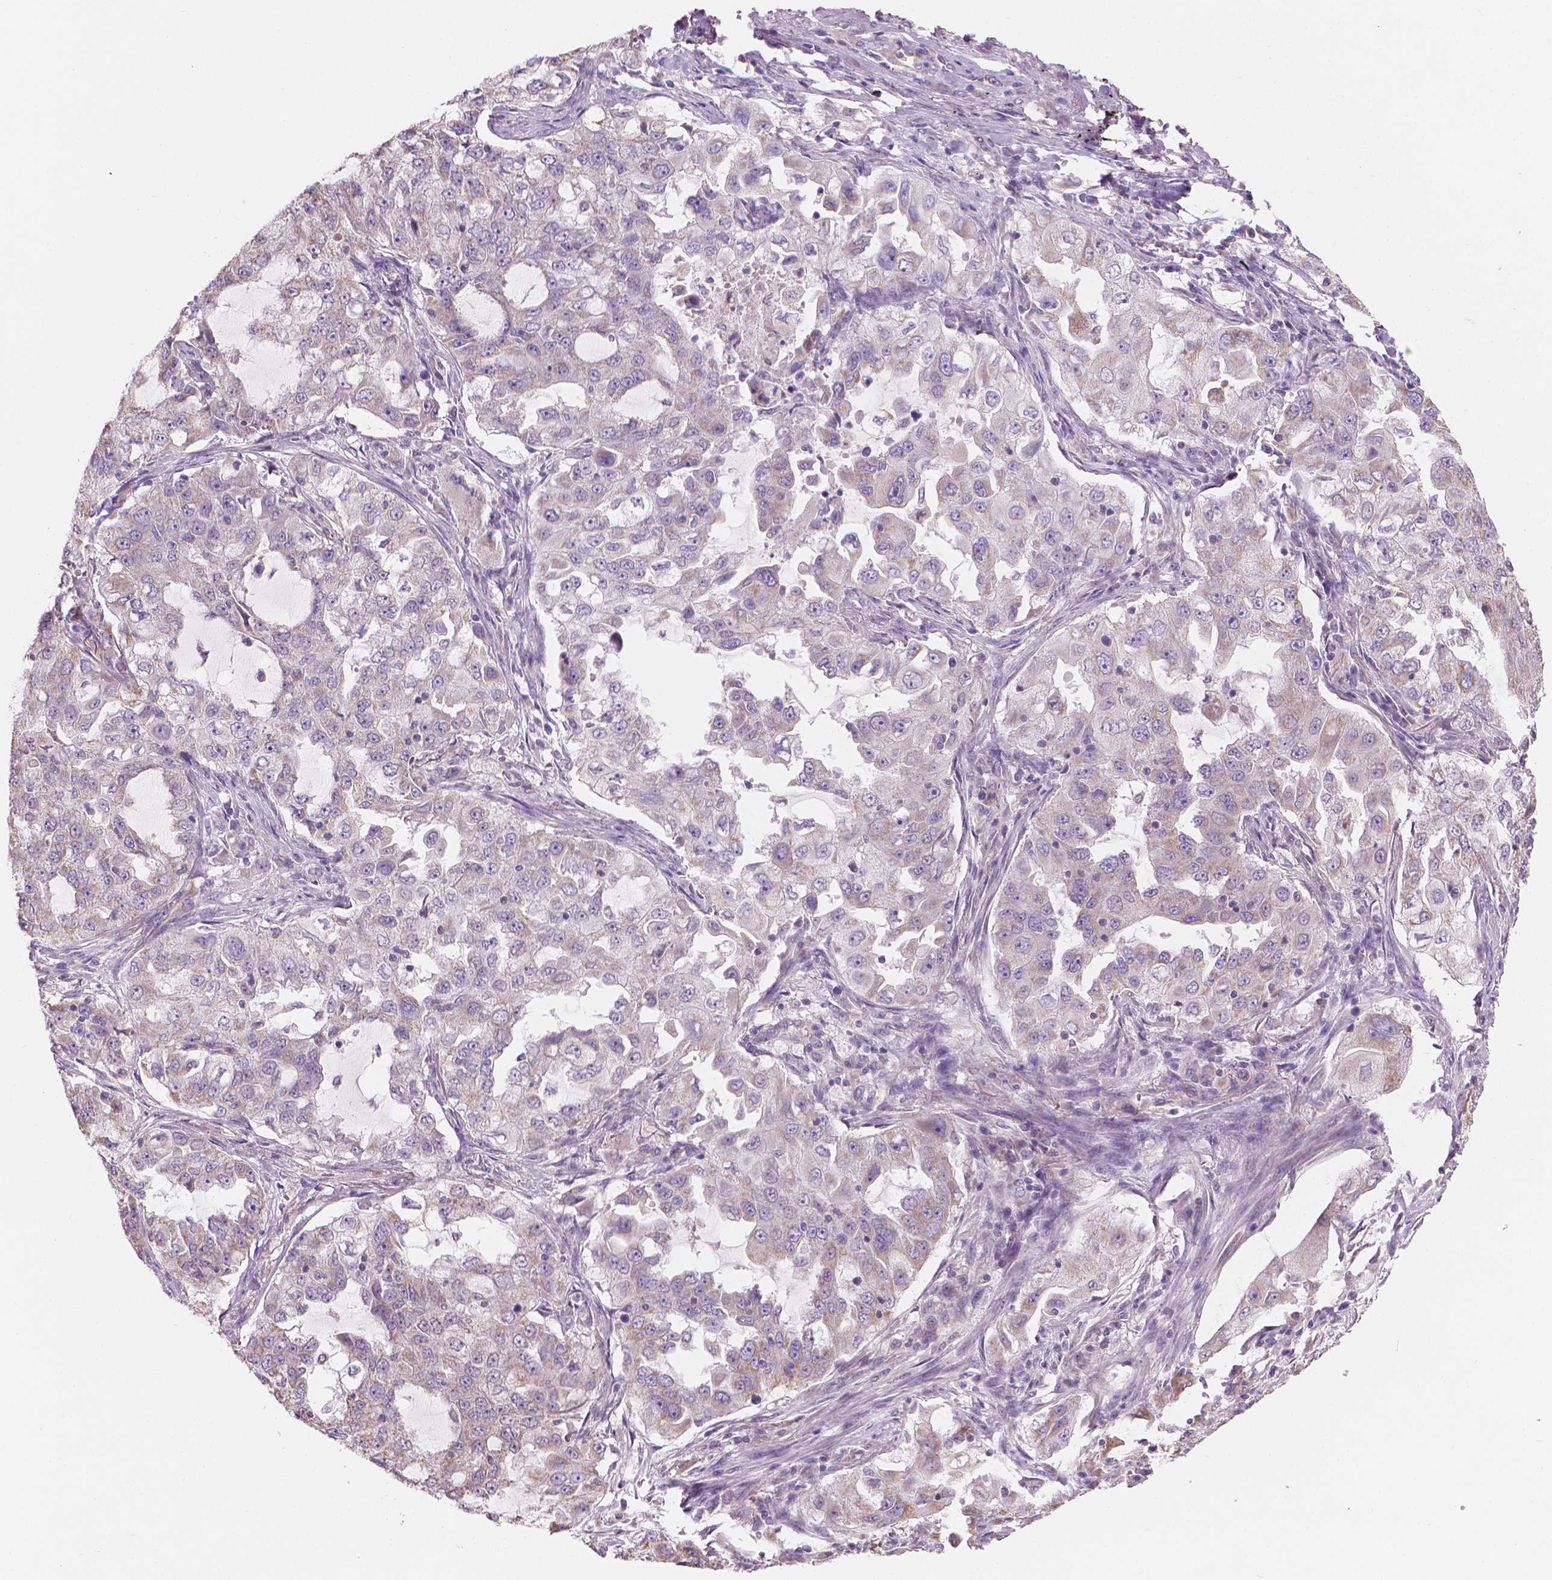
{"staining": {"intensity": "negative", "quantity": "none", "location": "none"}, "tissue": "lung cancer", "cell_type": "Tumor cells", "image_type": "cancer", "snomed": [{"axis": "morphology", "description": "Adenocarcinoma, NOS"}, {"axis": "topography", "description": "Lung"}], "caption": "High power microscopy histopathology image of an immunohistochemistry (IHC) photomicrograph of lung cancer, revealing no significant positivity in tumor cells.", "gene": "TTC29", "patient": {"sex": "female", "age": 61}}